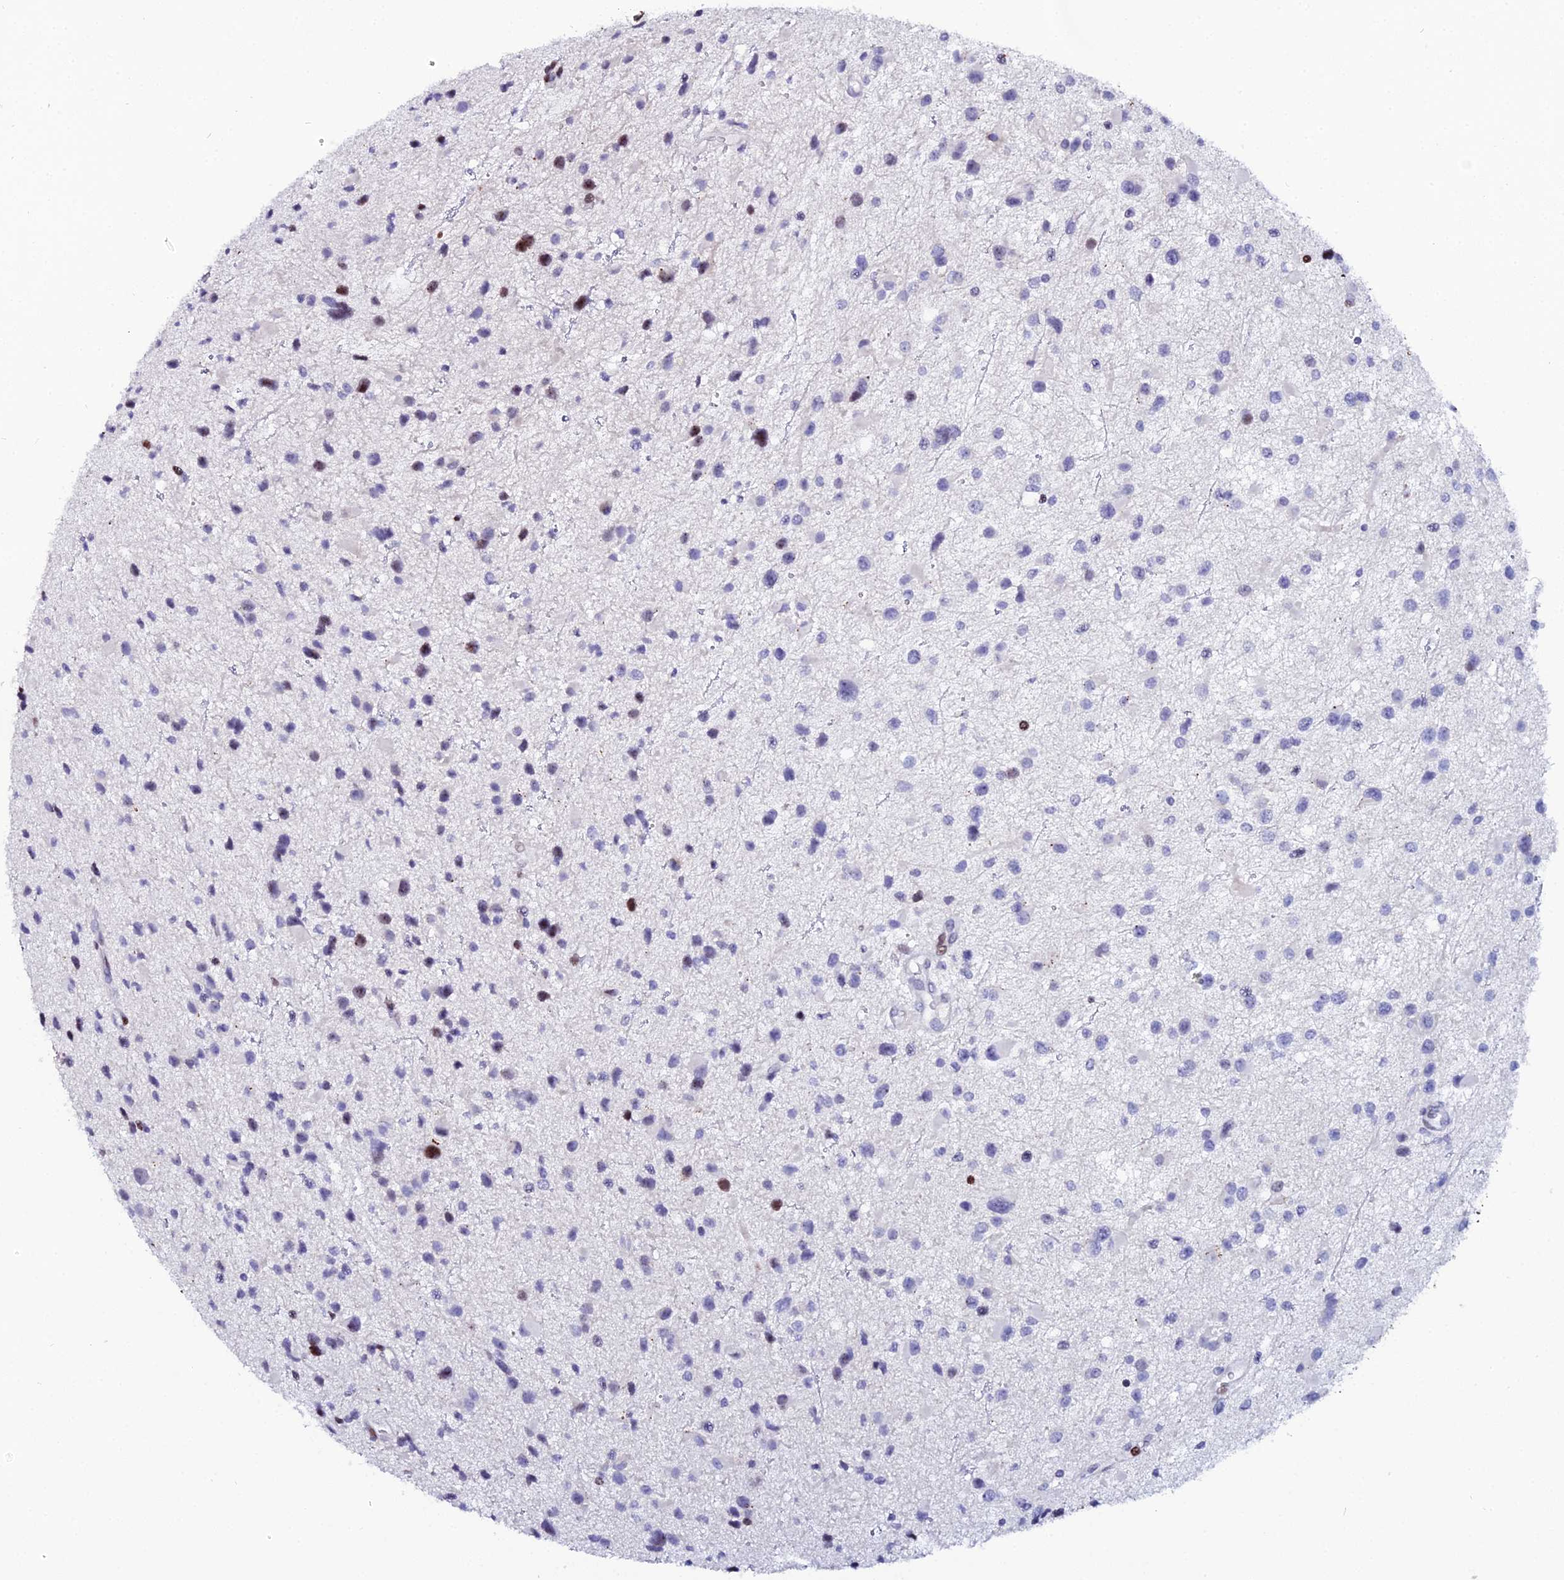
{"staining": {"intensity": "moderate", "quantity": "<25%", "location": "nuclear"}, "tissue": "glioma", "cell_type": "Tumor cells", "image_type": "cancer", "snomed": [{"axis": "morphology", "description": "Glioma, malignant, Low grade"}, {"axis": "topography", "description": "Brain"}], "caption": "Human glioma stained with a protein marker exhibits moderate staining in tumor cells.", "gene": "MYNN", "patient": {"sex": "female", "age": 32}}